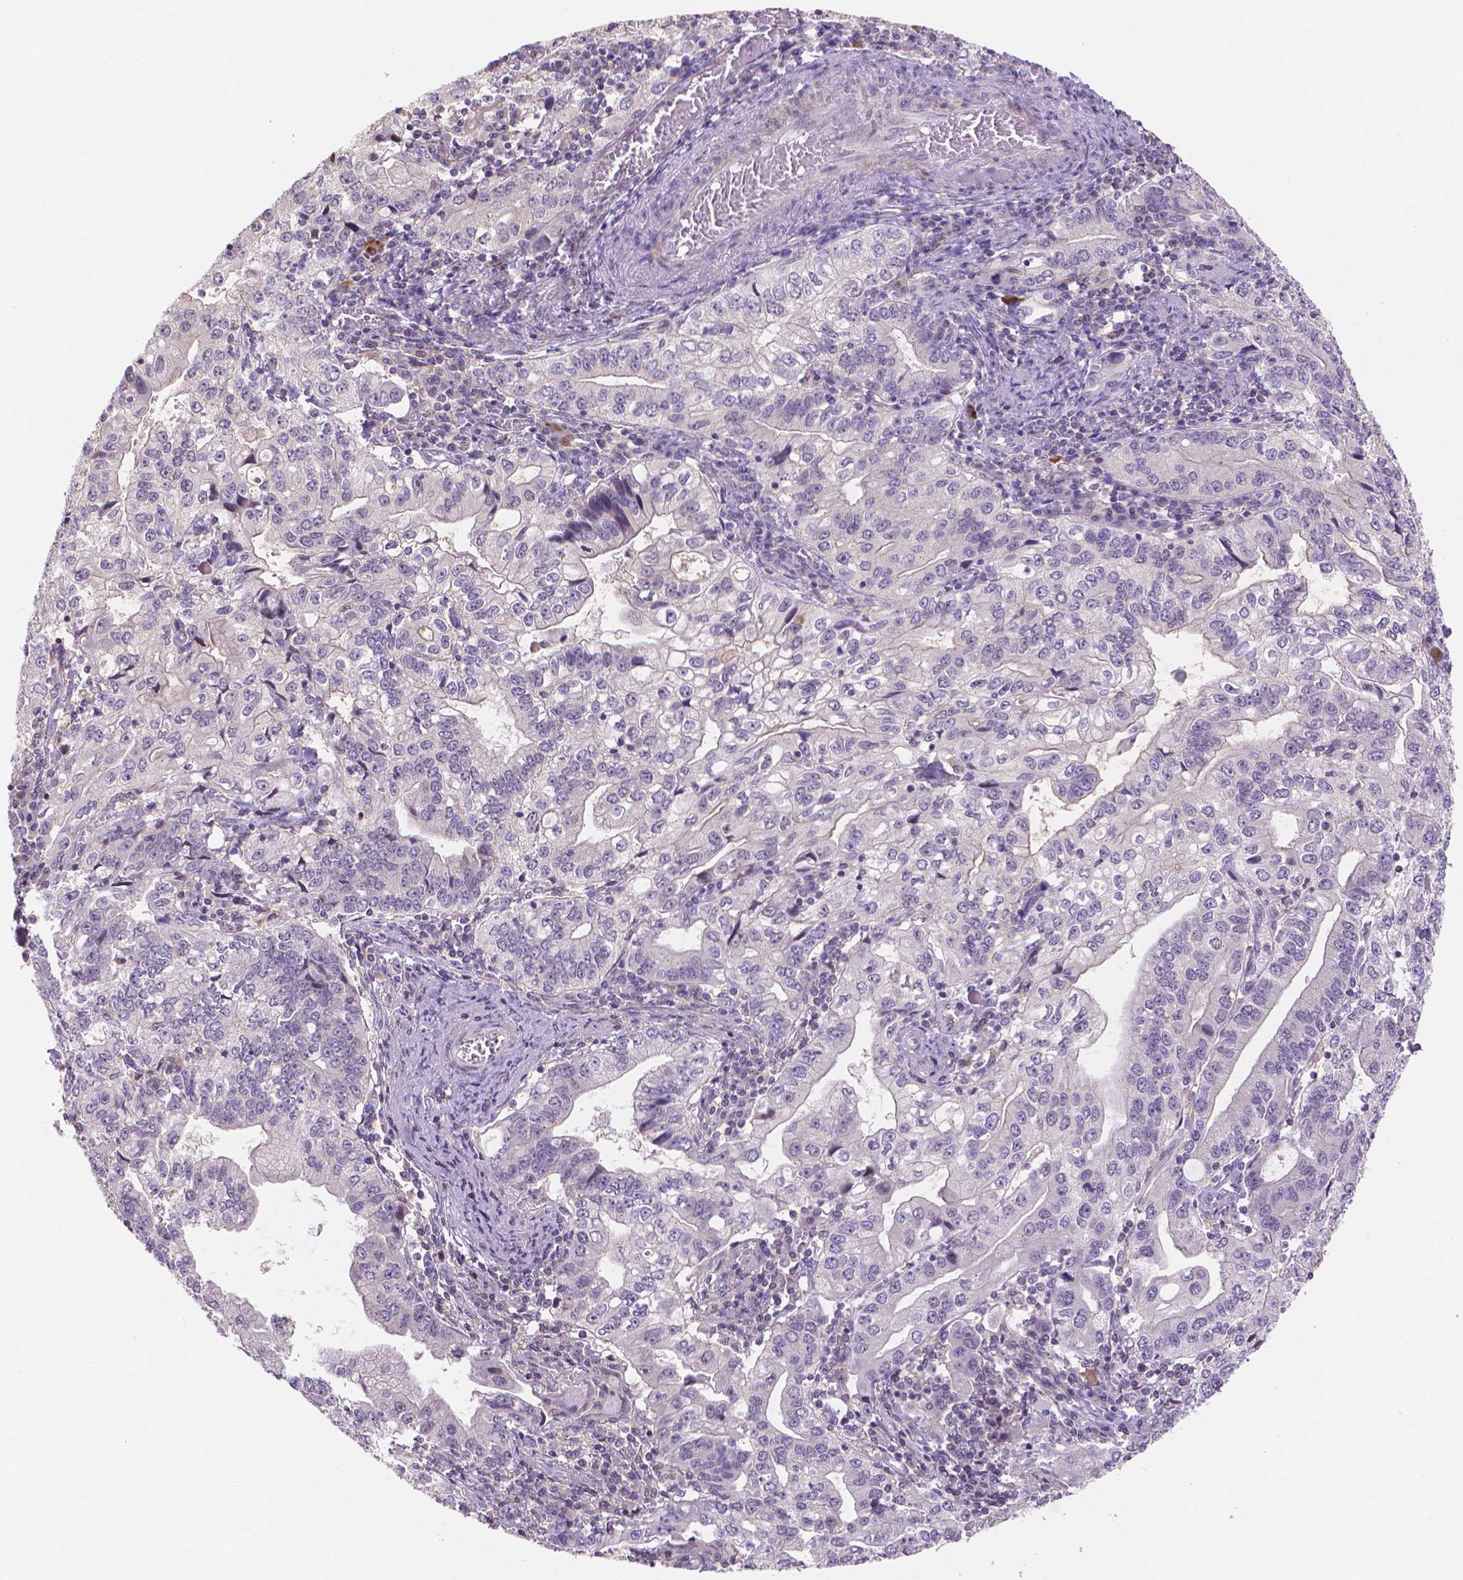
{"staining": {"intensity": "negative", "quantity": "none", "location": "none"}, "tissue": "stomach cancer", "cell_type": "Tumor cells", "image_type": "cancer", "snomed": [{"axis": "morphology", "description": "Adenocarcinoma, NOS"}, {"axis": "topography", "description": "Stomach, lower"}], "caption": "Stomach cancer (adenocarcinoma) stained for a protein using immunohistochemistry displays no positivity tumor cells.", "gene": "PRDM13", "patient": {"sex": "female", "age": 72}}